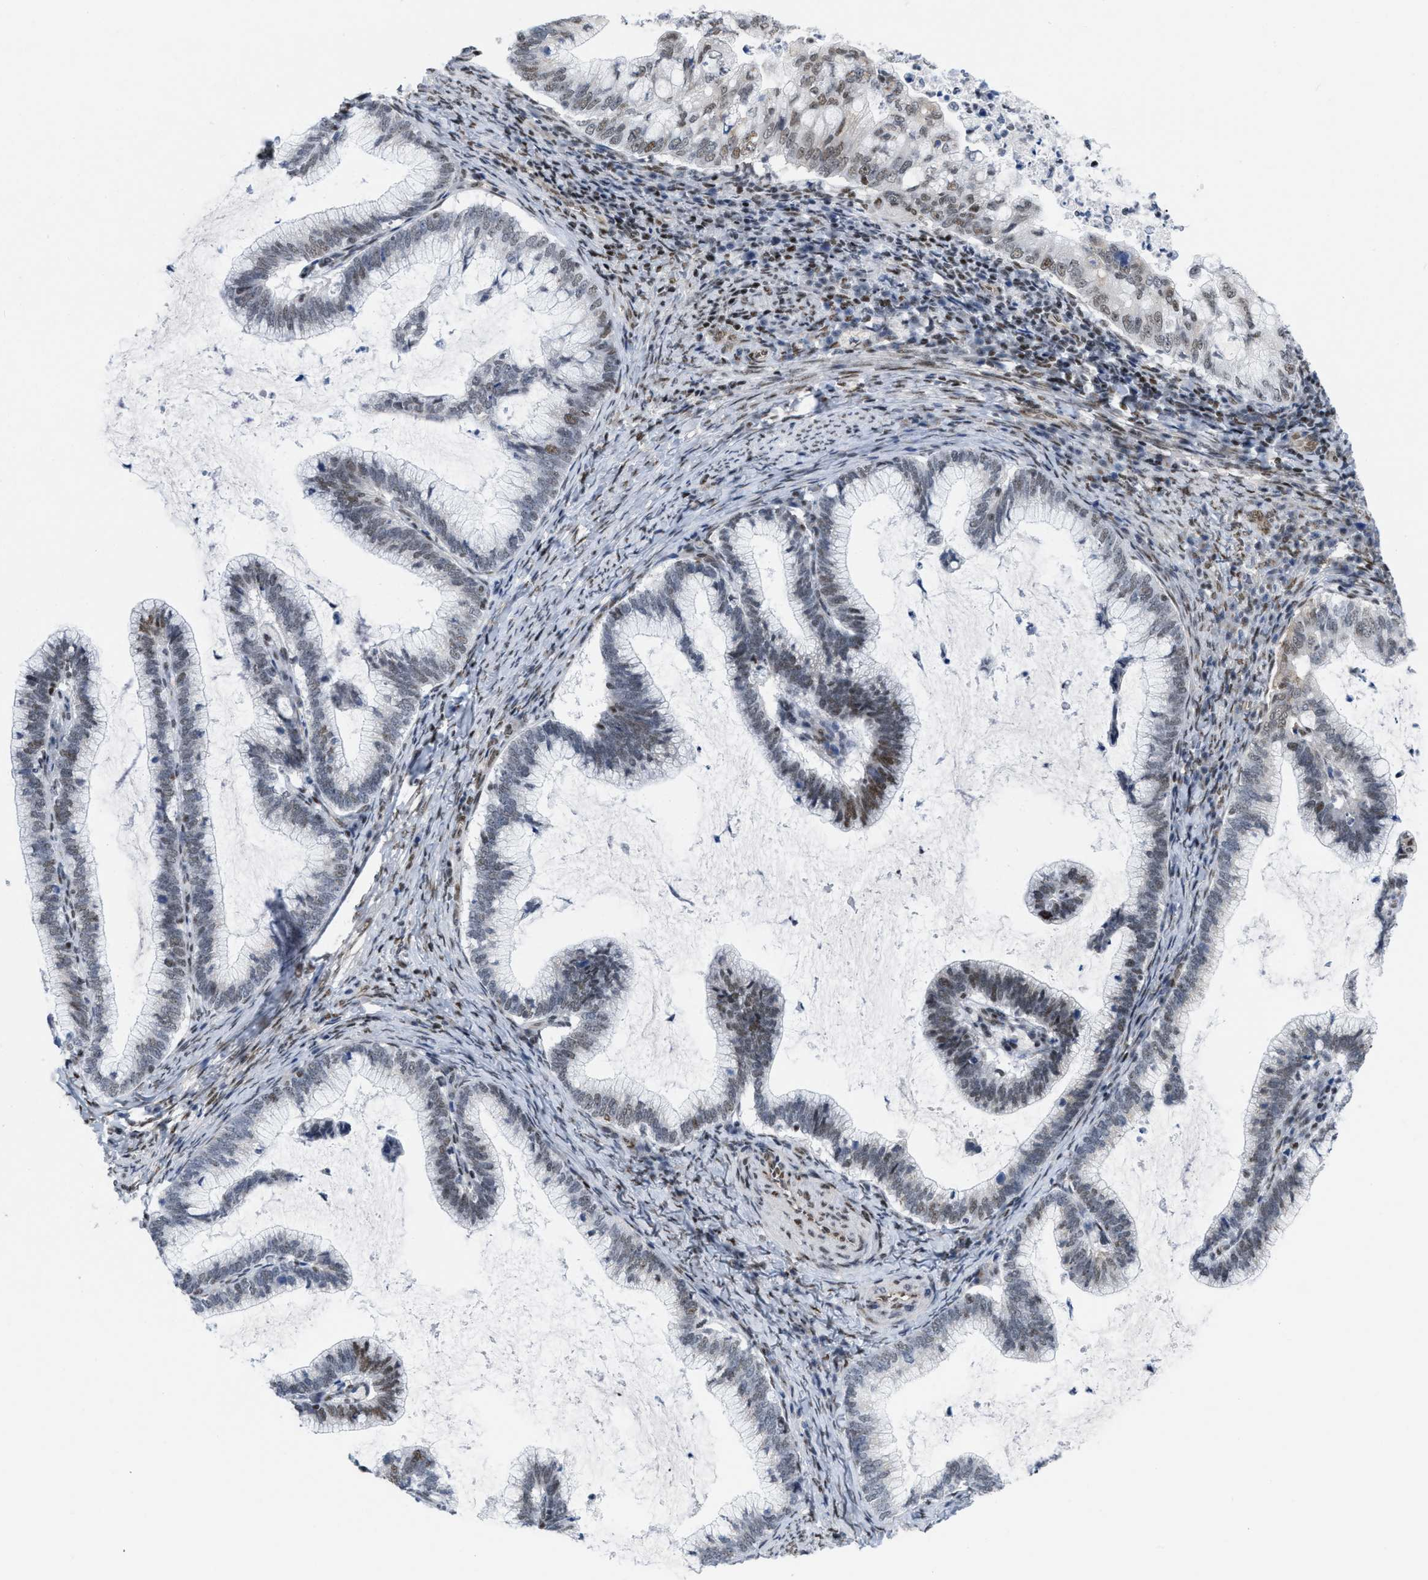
{"staining": {"intensity": "weak", "quantity": "<25%", "location": "nuclear"}, "tissue": "cervical cancer", "cell_type": "Tumor cells", "image_type": "cancer", "snomed": [{"axis": "morphology", "description": "Adenocarcinoma, NOS"}, {"axis": "topography", "description": "Cervix"}], "caption": "Protein analysis of cervical cancer reveals no significant expression in tumor cells.", "gene": "MIER1", "patient": {"sex": "female", "age": 36}}